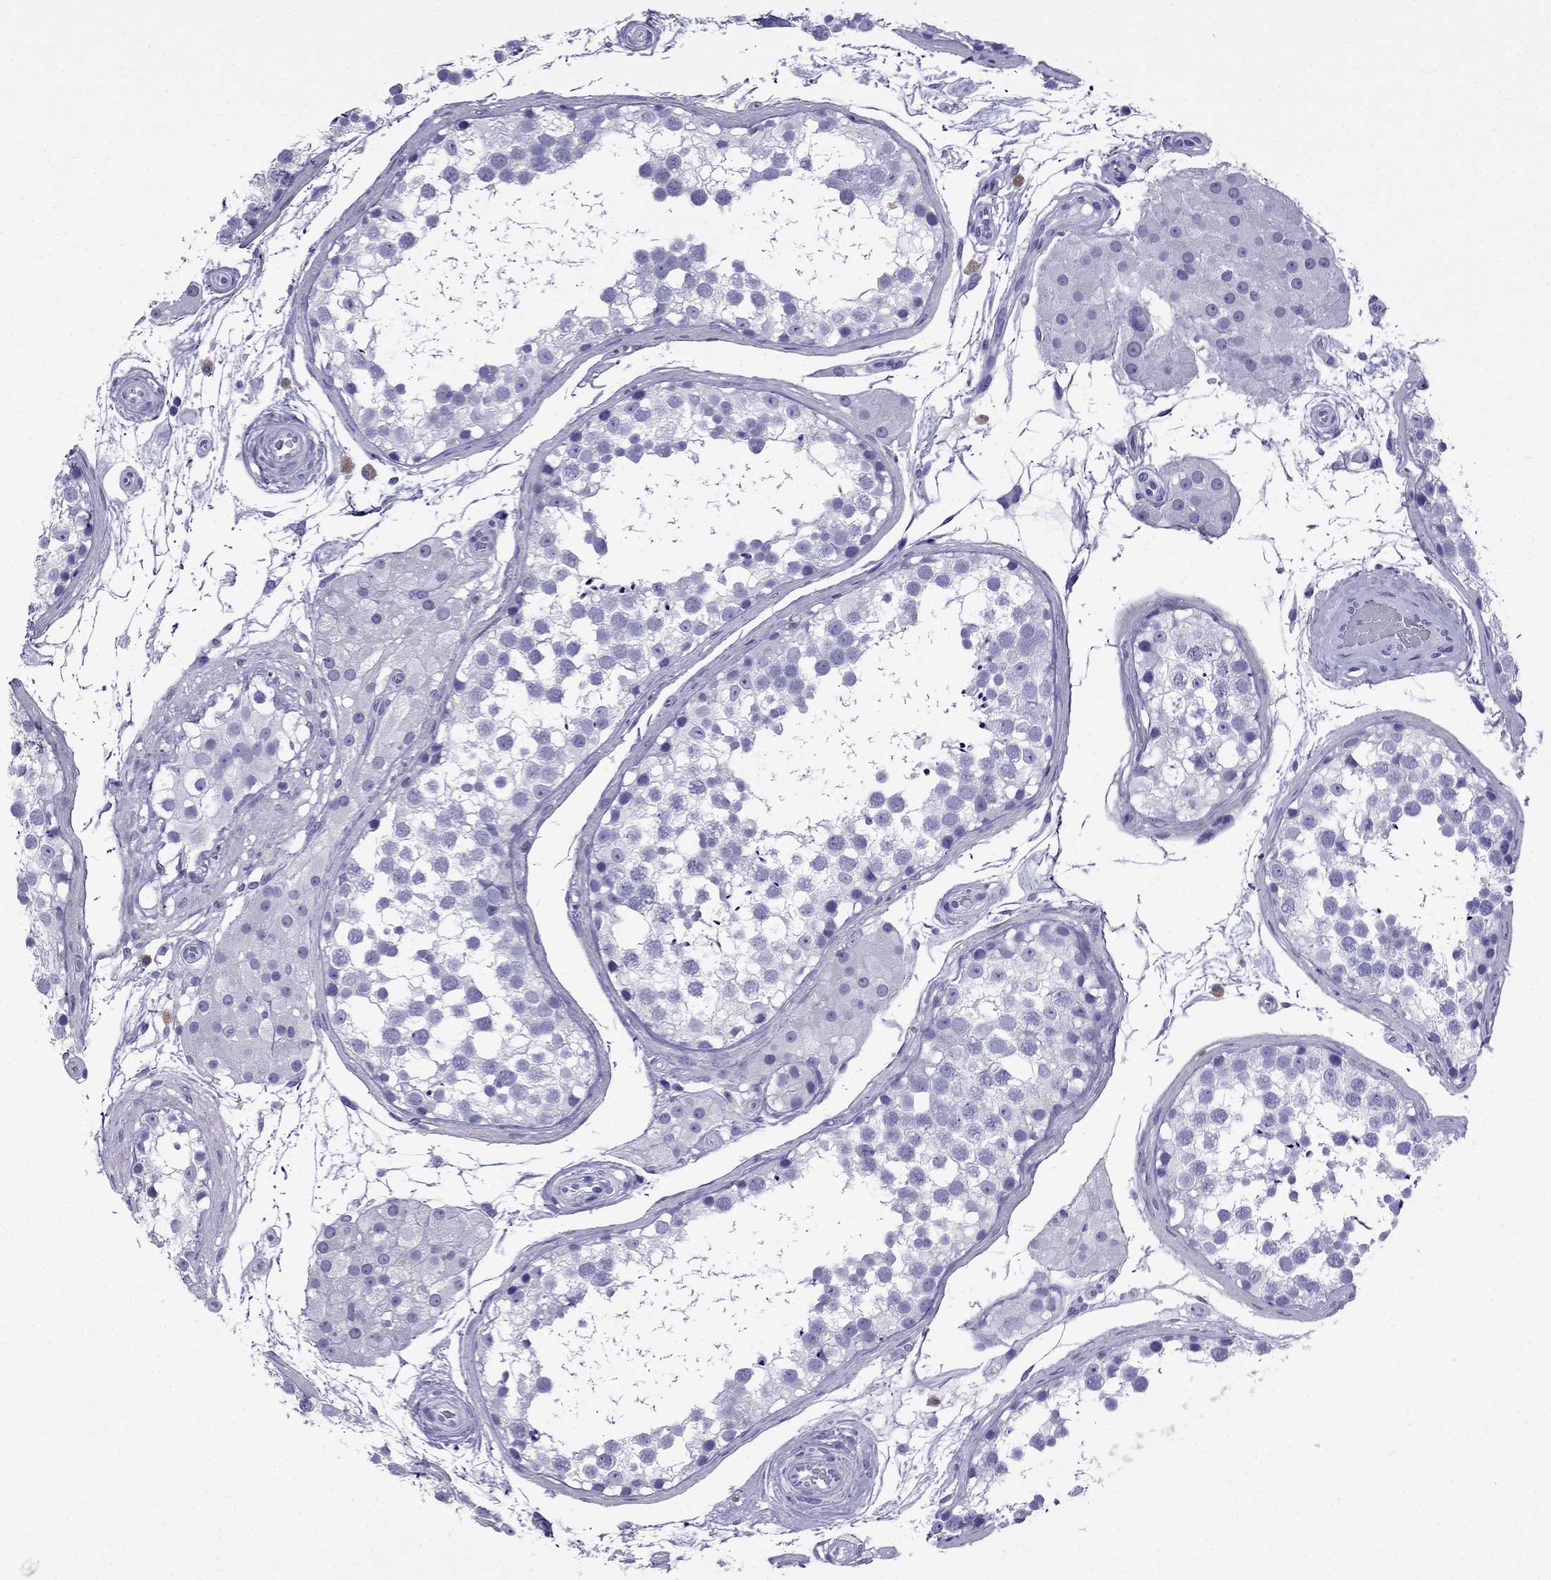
{"staining": {"intensity": "negative", "quantity": "none", "location": "none"}, "tissue": "testis", "cell_type": "Cells in seminiferous ducts", "image_type": "normal", "snomed": [{"axis": "morphology", "description": "Normal tissue, NOS"}, {"axis": "morphology", "description": "Seminoma, NOS"}, {"axis": "topography", "description": "Testis"}], "caption": "High magnification brightfield microscopy of benign testis stained with DAB (3,3'-diaminobenzidine) (brown) and counterstained with hematoxylin (blue): cells in seminiferous ducts show no significant expression. (DAB (3,3'-diaminobenzidine) IHC with hematoxylin counter stain).", "gene": "ARR3", "patient": {"sex": "male", "age": 65}}